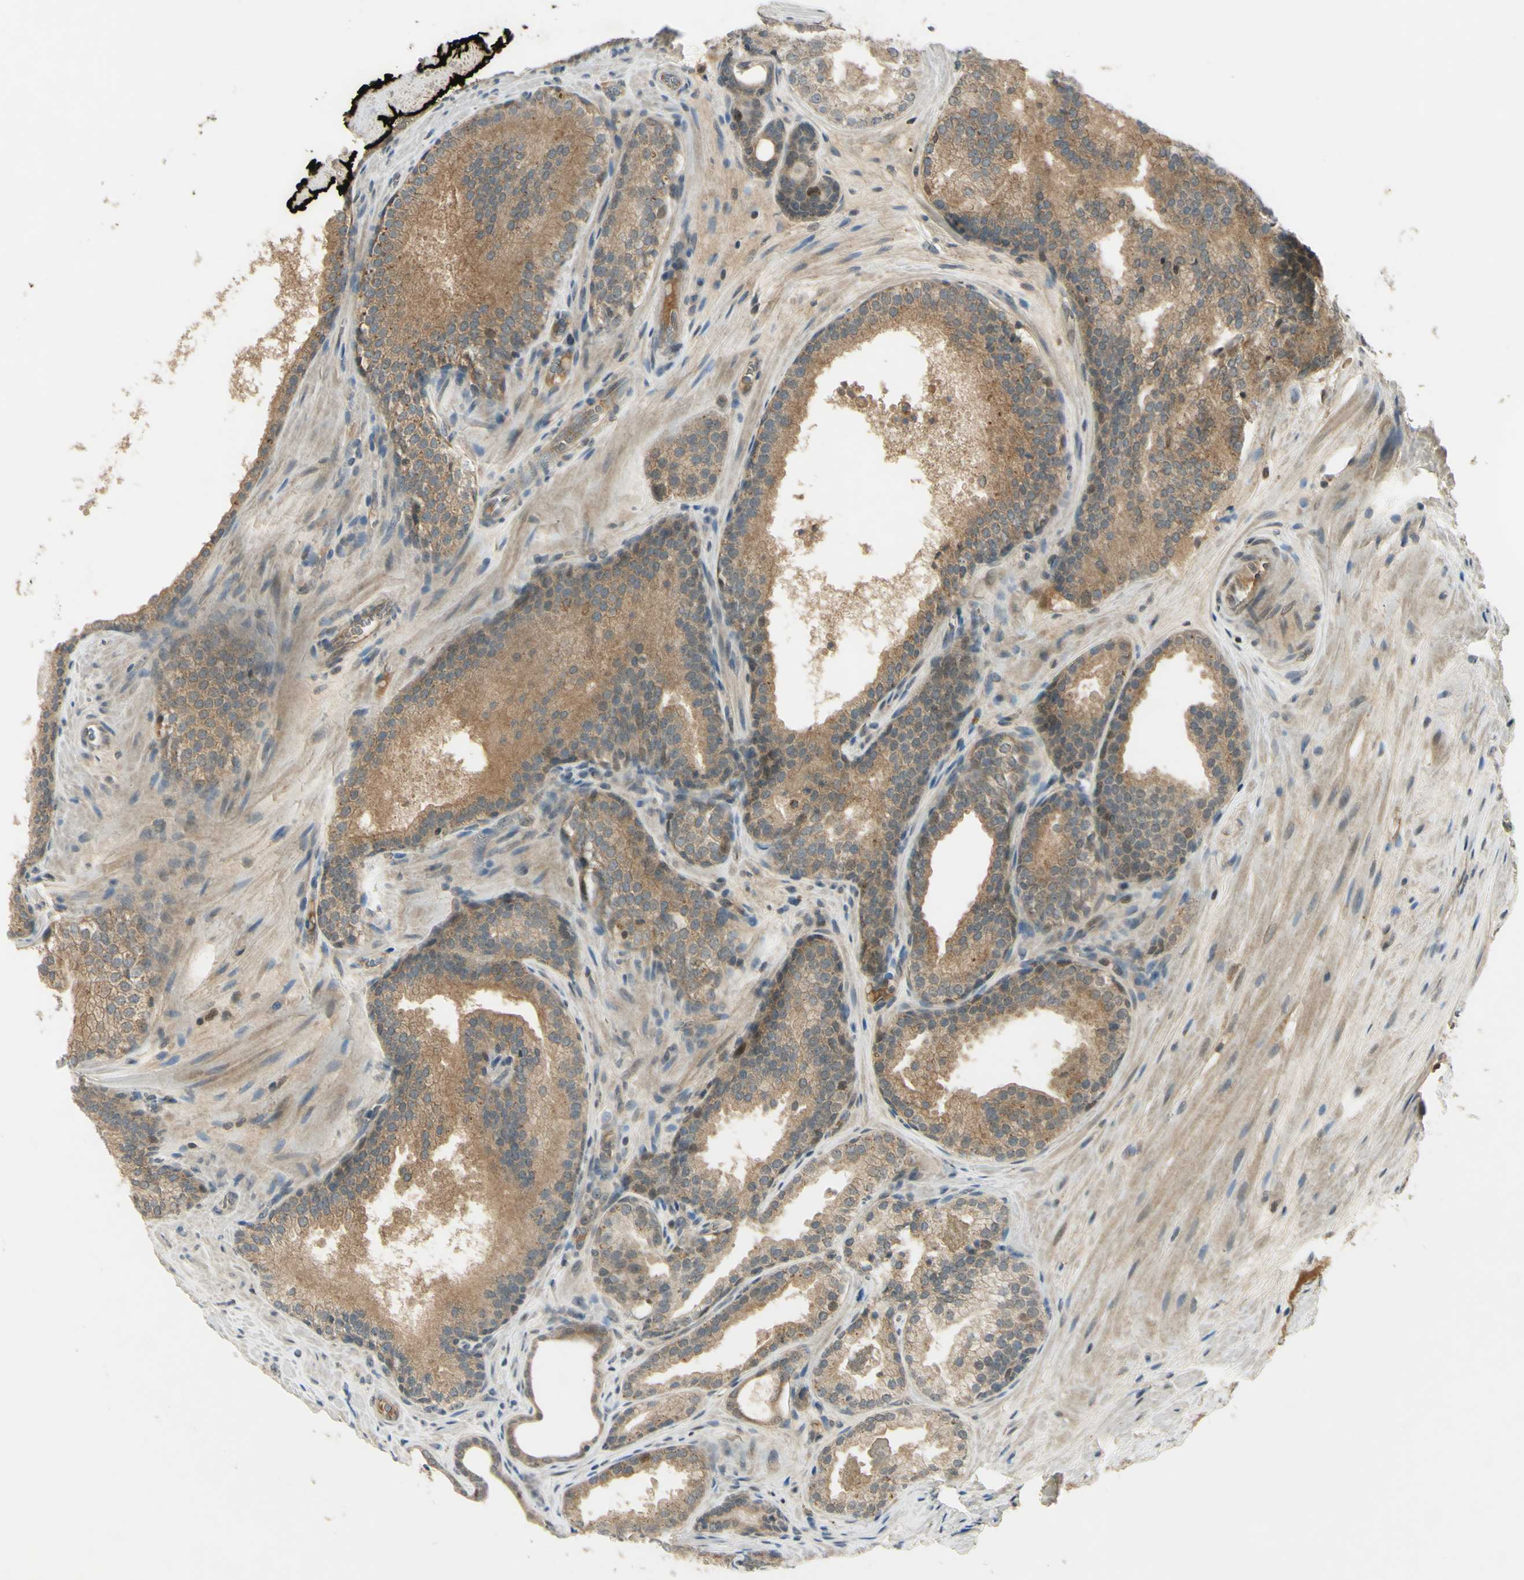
{"staining": {"intensity": "weak", "quantity": ">75%", "location": "cytoplasmic/membranous"}, "tissue": "prostate cancer", "cell_type": "Tumor cells", "image_type": "cancer", "snomed": [{"axis": "morphology", "description": "Adenocarcinoma, Low grade"}, {"axis": "topography", "description": "Prostate"}], "caption": "Protein expression analysis of human prostate low-grade adenocarcinoma reveals weak cytoplasmic/membranous staining in about >75% of tumor cells.", "gene": "RAD18", "patient": {"sex": "male", "age": 60}}